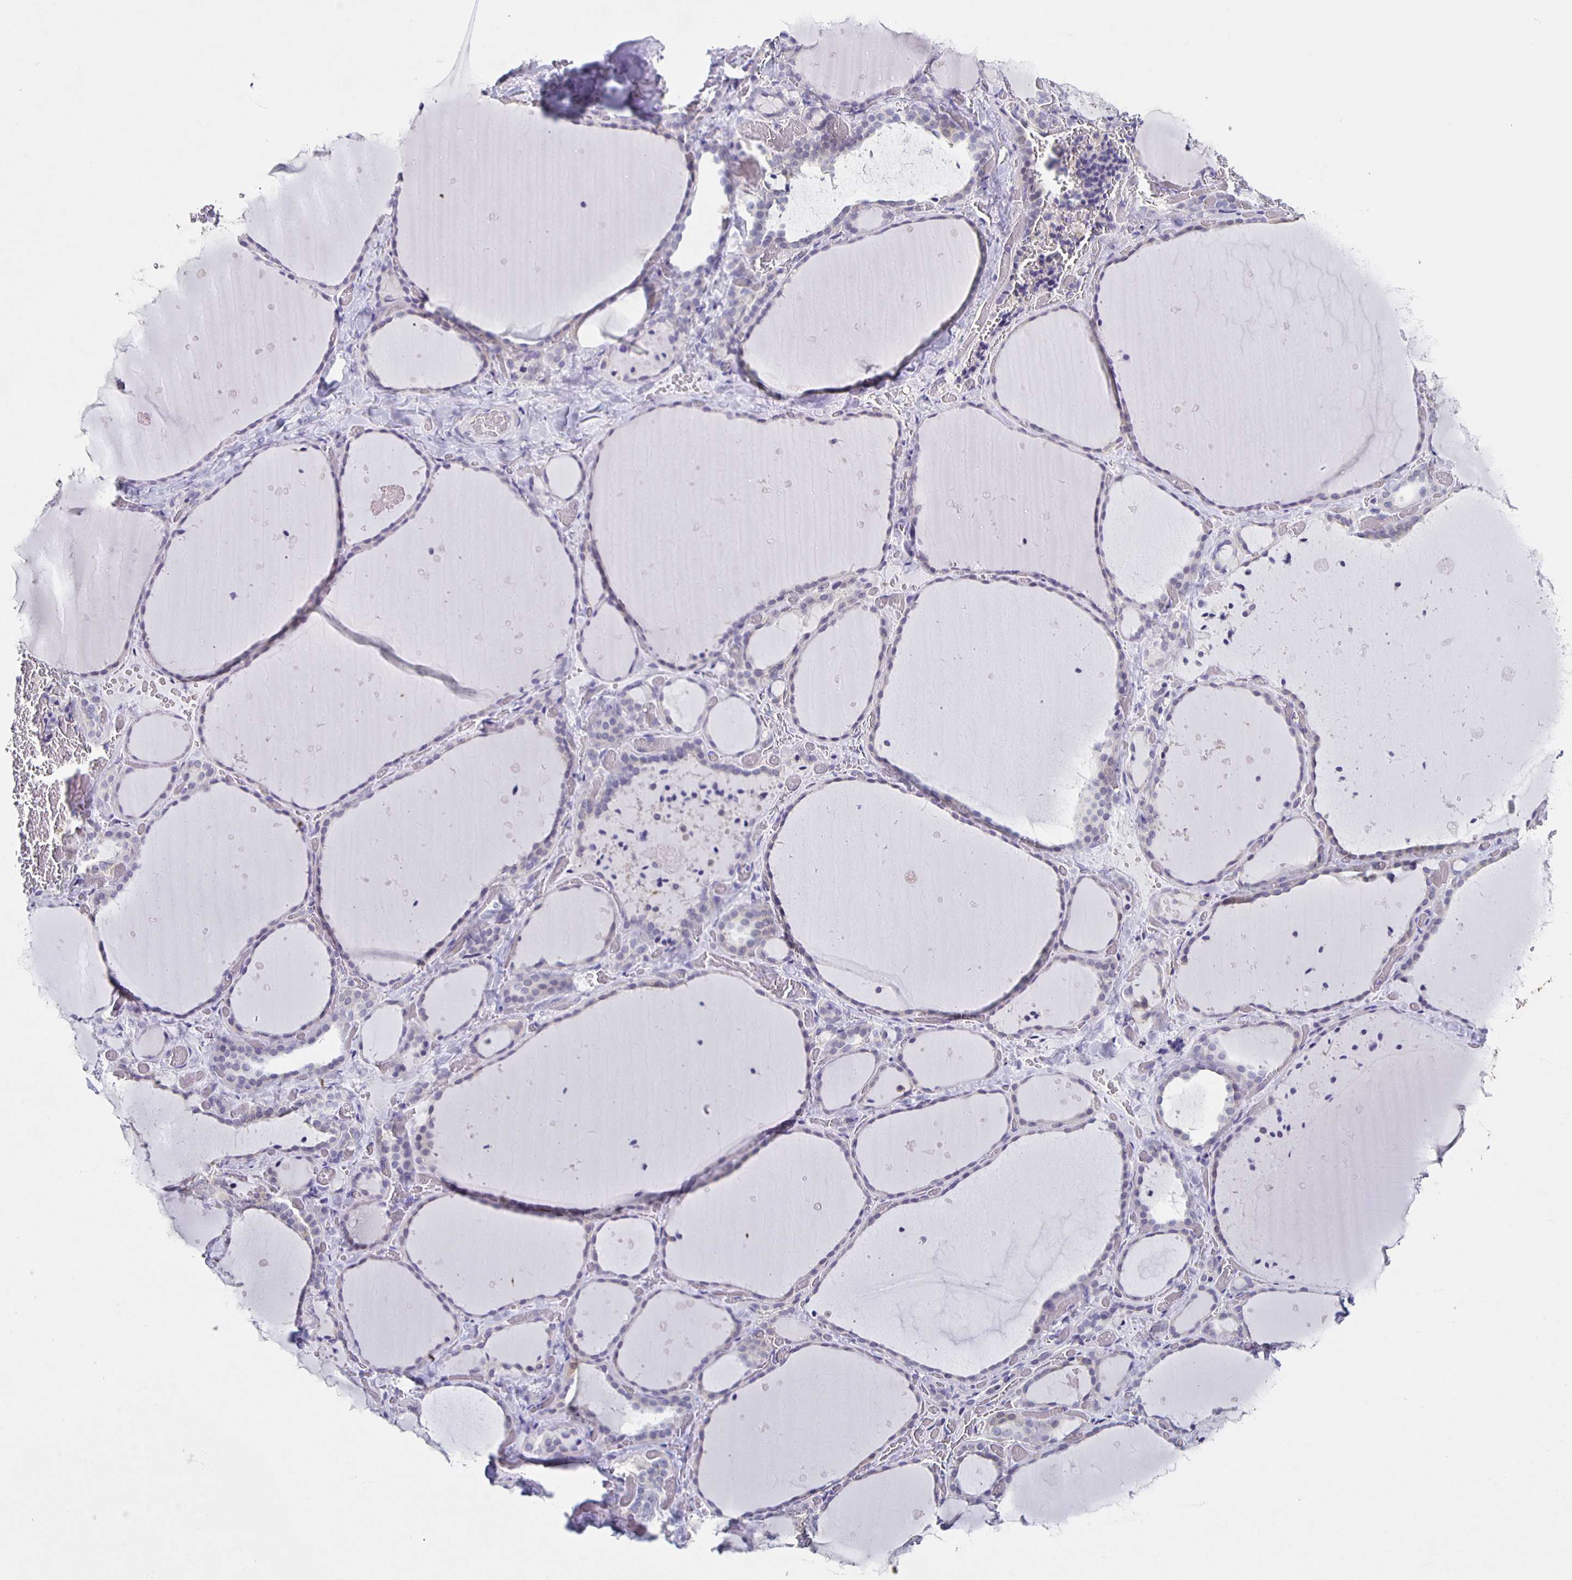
{"staining": {"intensity": "negative", "quantity": "none", "location": "none"}, "tissue": "thyroid gland", "cell_type": "Glandular cells", "image_type": "normal", "snomed": [{"axis": "morphology", "description": "Normal tissue, NOS"}, {"axis": "topography", "description": "Thyroid gland"}], "caption": "A micrograph of thyroid gland stained for a protein shows no brown staining in glandular cells.", "gene": "CARNS1", "patient": {"sex": "female", "age": 36}}